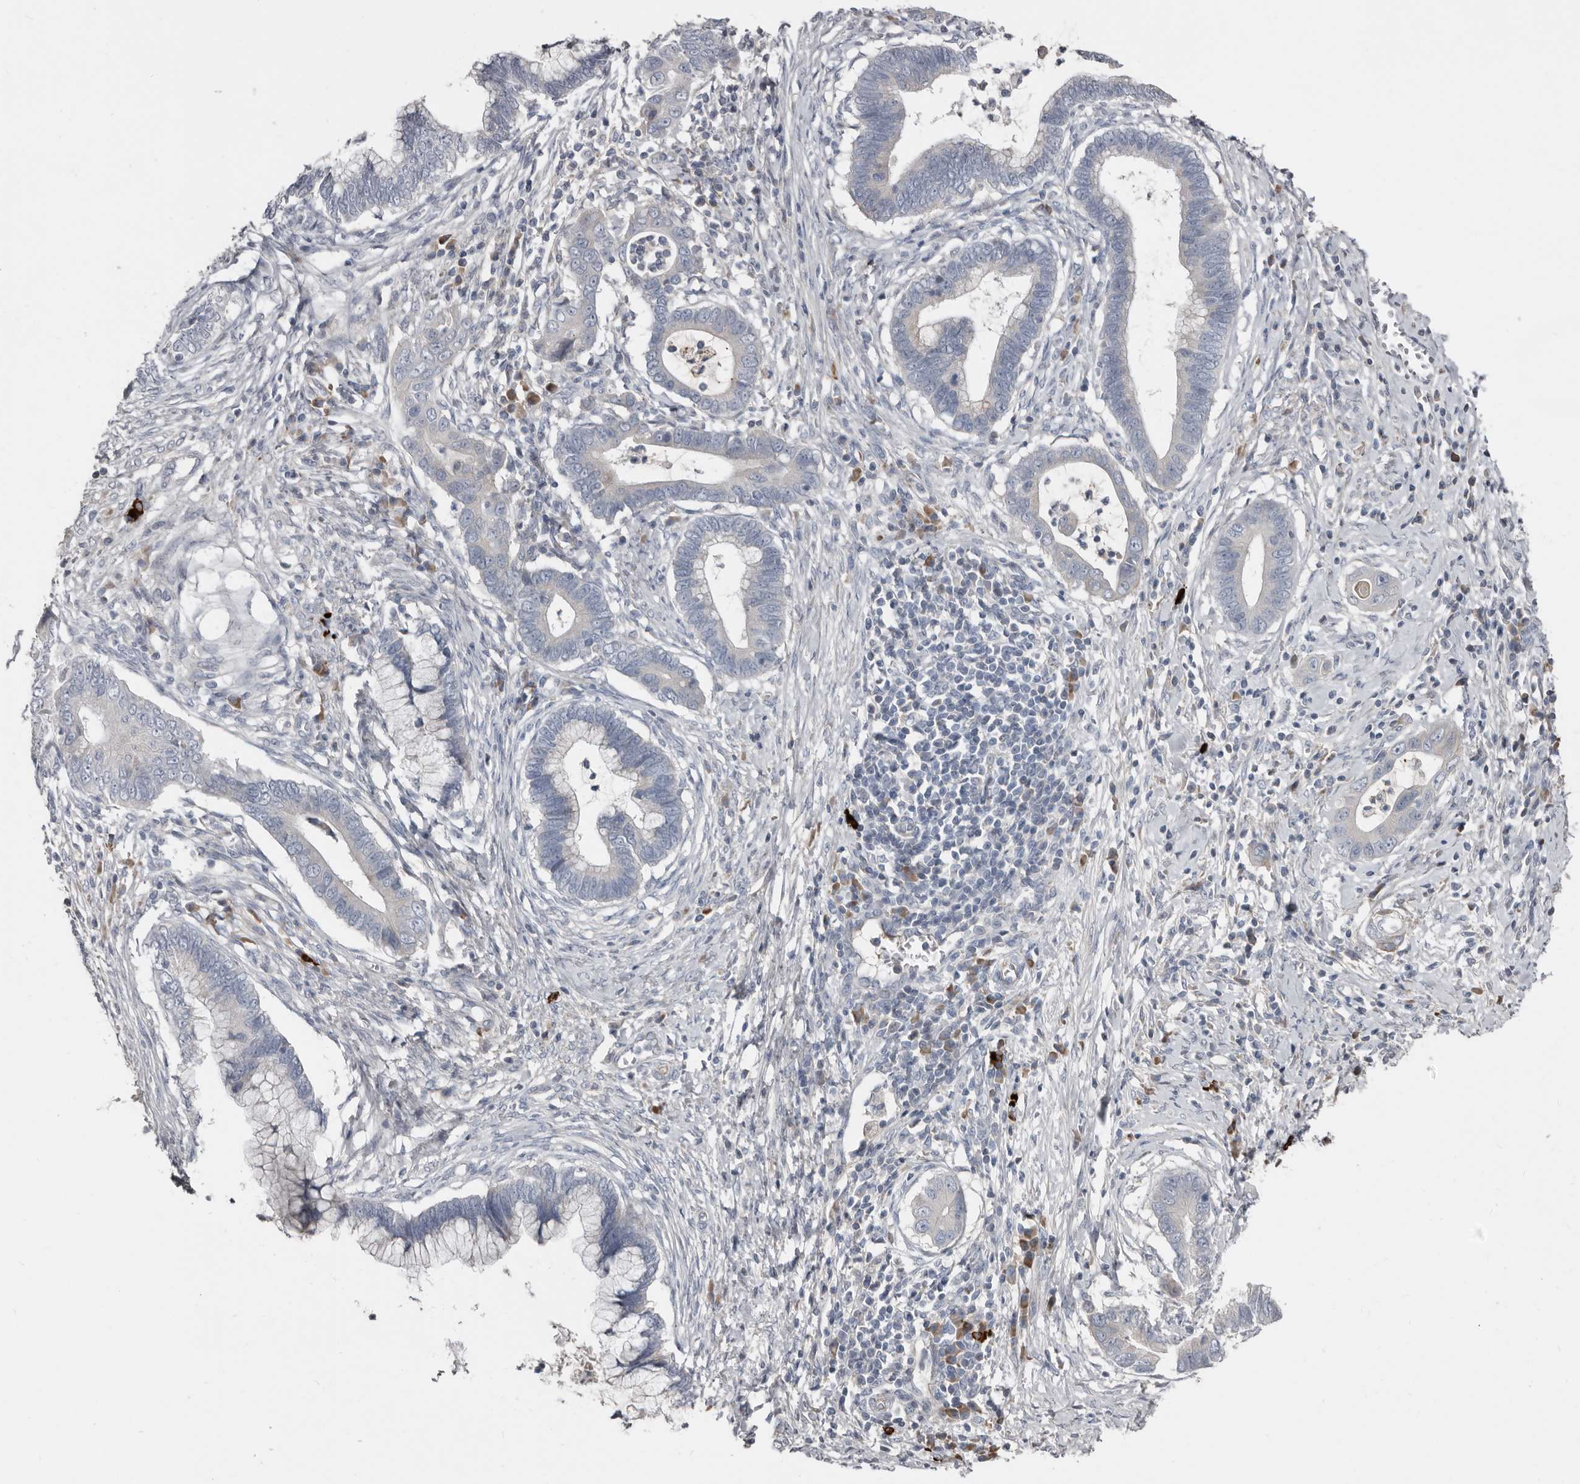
{"staining": {"intensity": "negative", "quantity": "none", "location": "none"}, "tissue": "cervical cancer", "cell_type": "Tumor cells", "image_type": "cancer", "snomed": [{"axis": "morphology", "description": "Adenocarcinoma, NOS"}, {"axis": "topography", "description": "Cervix"}], "caption": "There is no significant staining in tumor cells of cervical cancer.", "gene": "ZNF114", "patient": {"sex": "female", "age": 44}}